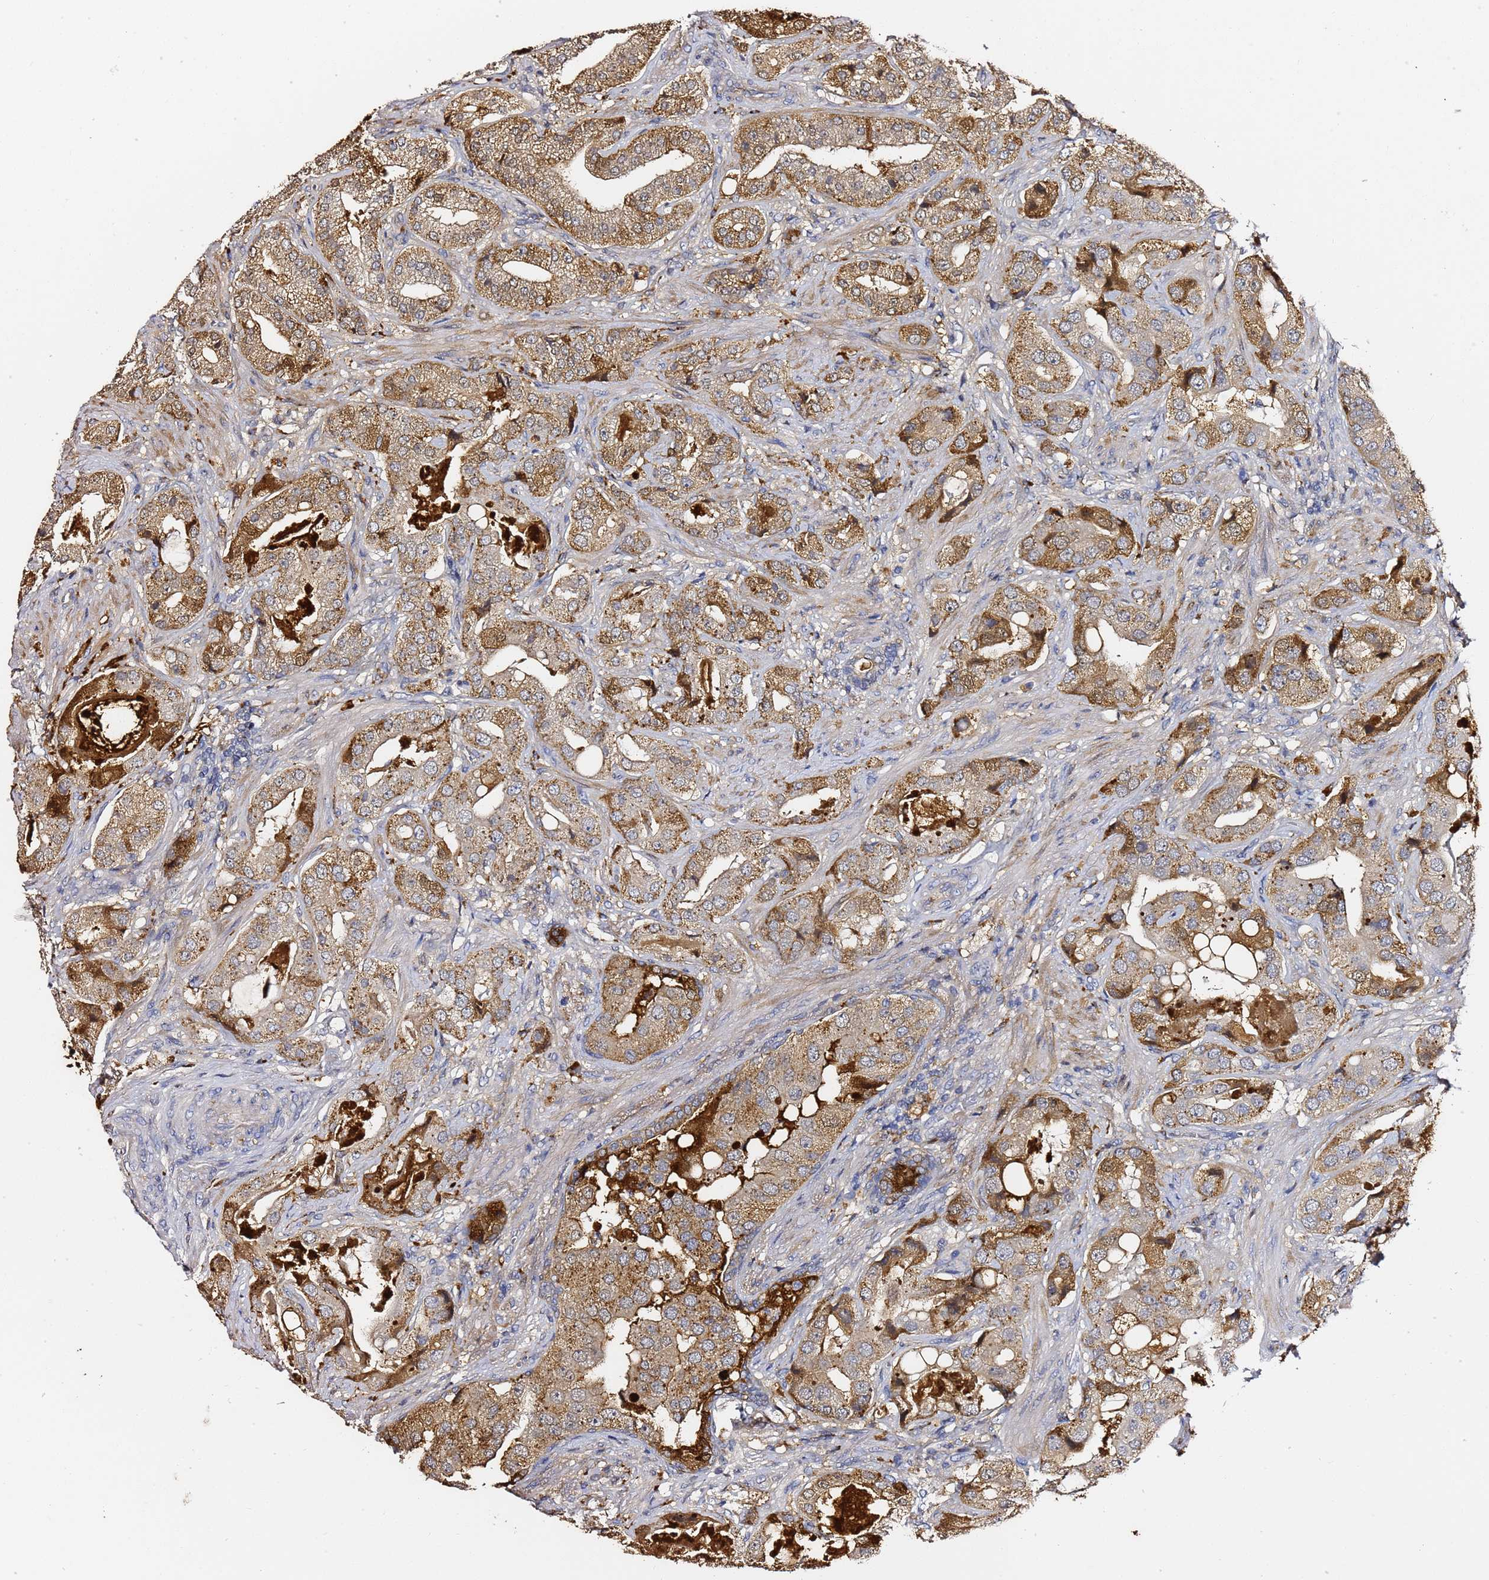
{"staining": {"intensity": "moderate", "quantity": ">75%", "location": "cytoplasmic/membranous"}, "tissue": "prostate cancer", "cell_type": "Tumor cells", "image_type": "cancer", "snomed": [{"axis": "morphology", "description": "Adenocarcinoma, High grade"}, {"axis": "topography", "description": "Prostate"}], "caption": "Immunohistochemical staining of high-grade adenocarcinoma (prostate) displays medium levels of moderate cytoplasmic/membranous staining in approximately >75% of tumor cells.", "gene": "NAT2", "patient": {"sex": "male", "age": 63}}